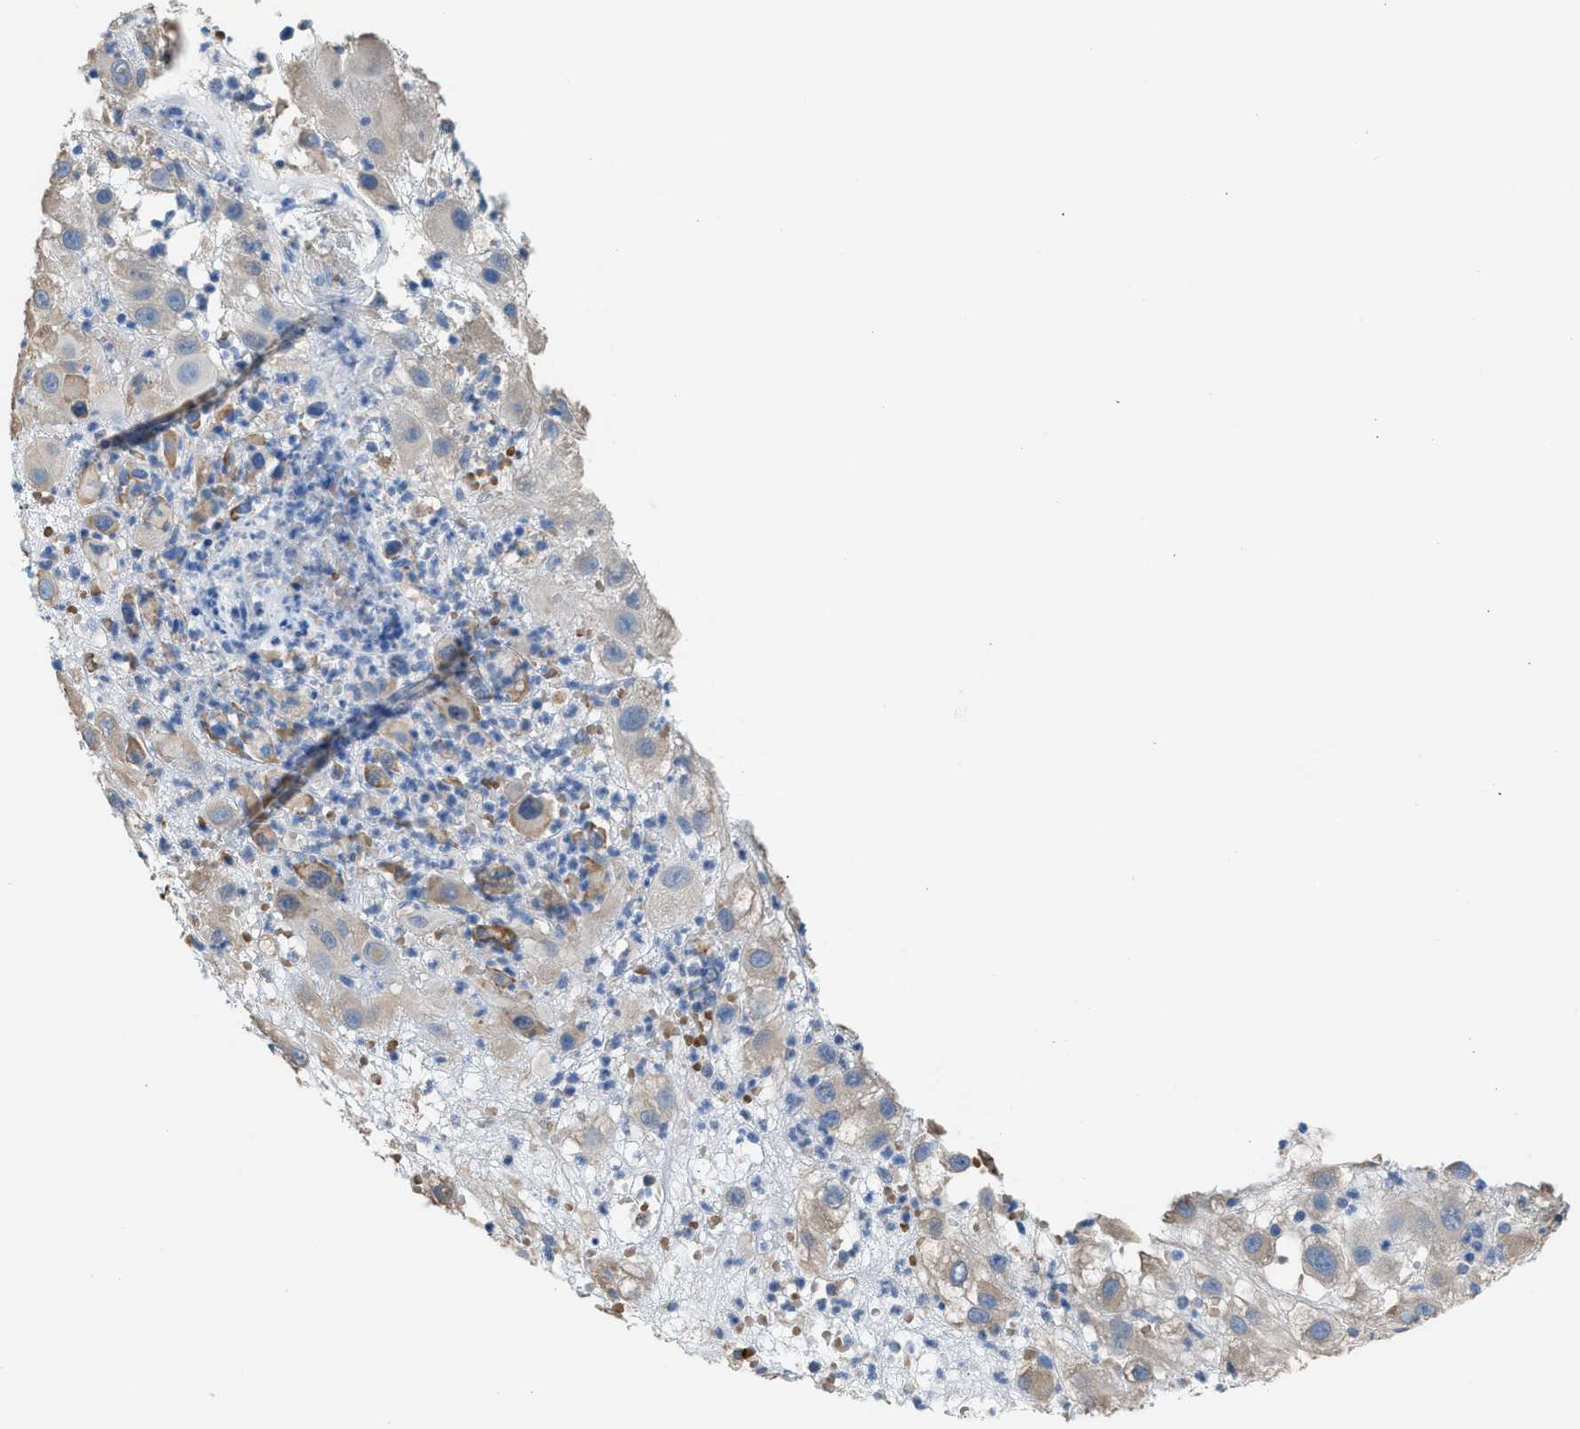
{"staining": {"intensity": "negative", "quantity": "none", "location": "none"}, "tissue": "melanoma", "cell_type": "Tumor cells", "image_type": "cancer", "snomed": [{"axis": "morphology", "description": "Malignant melanoma, NOS"}, {"axis": "topography", "description": "Skin"}], "caption": "Immunohistochemistry photomicrograph of neoplastic tissue: malignant melanoma stained with DAB shows no significant protein staining in tumor cells.", "gene": "CA3", "patient": {"sex": "female", "age": 81}}